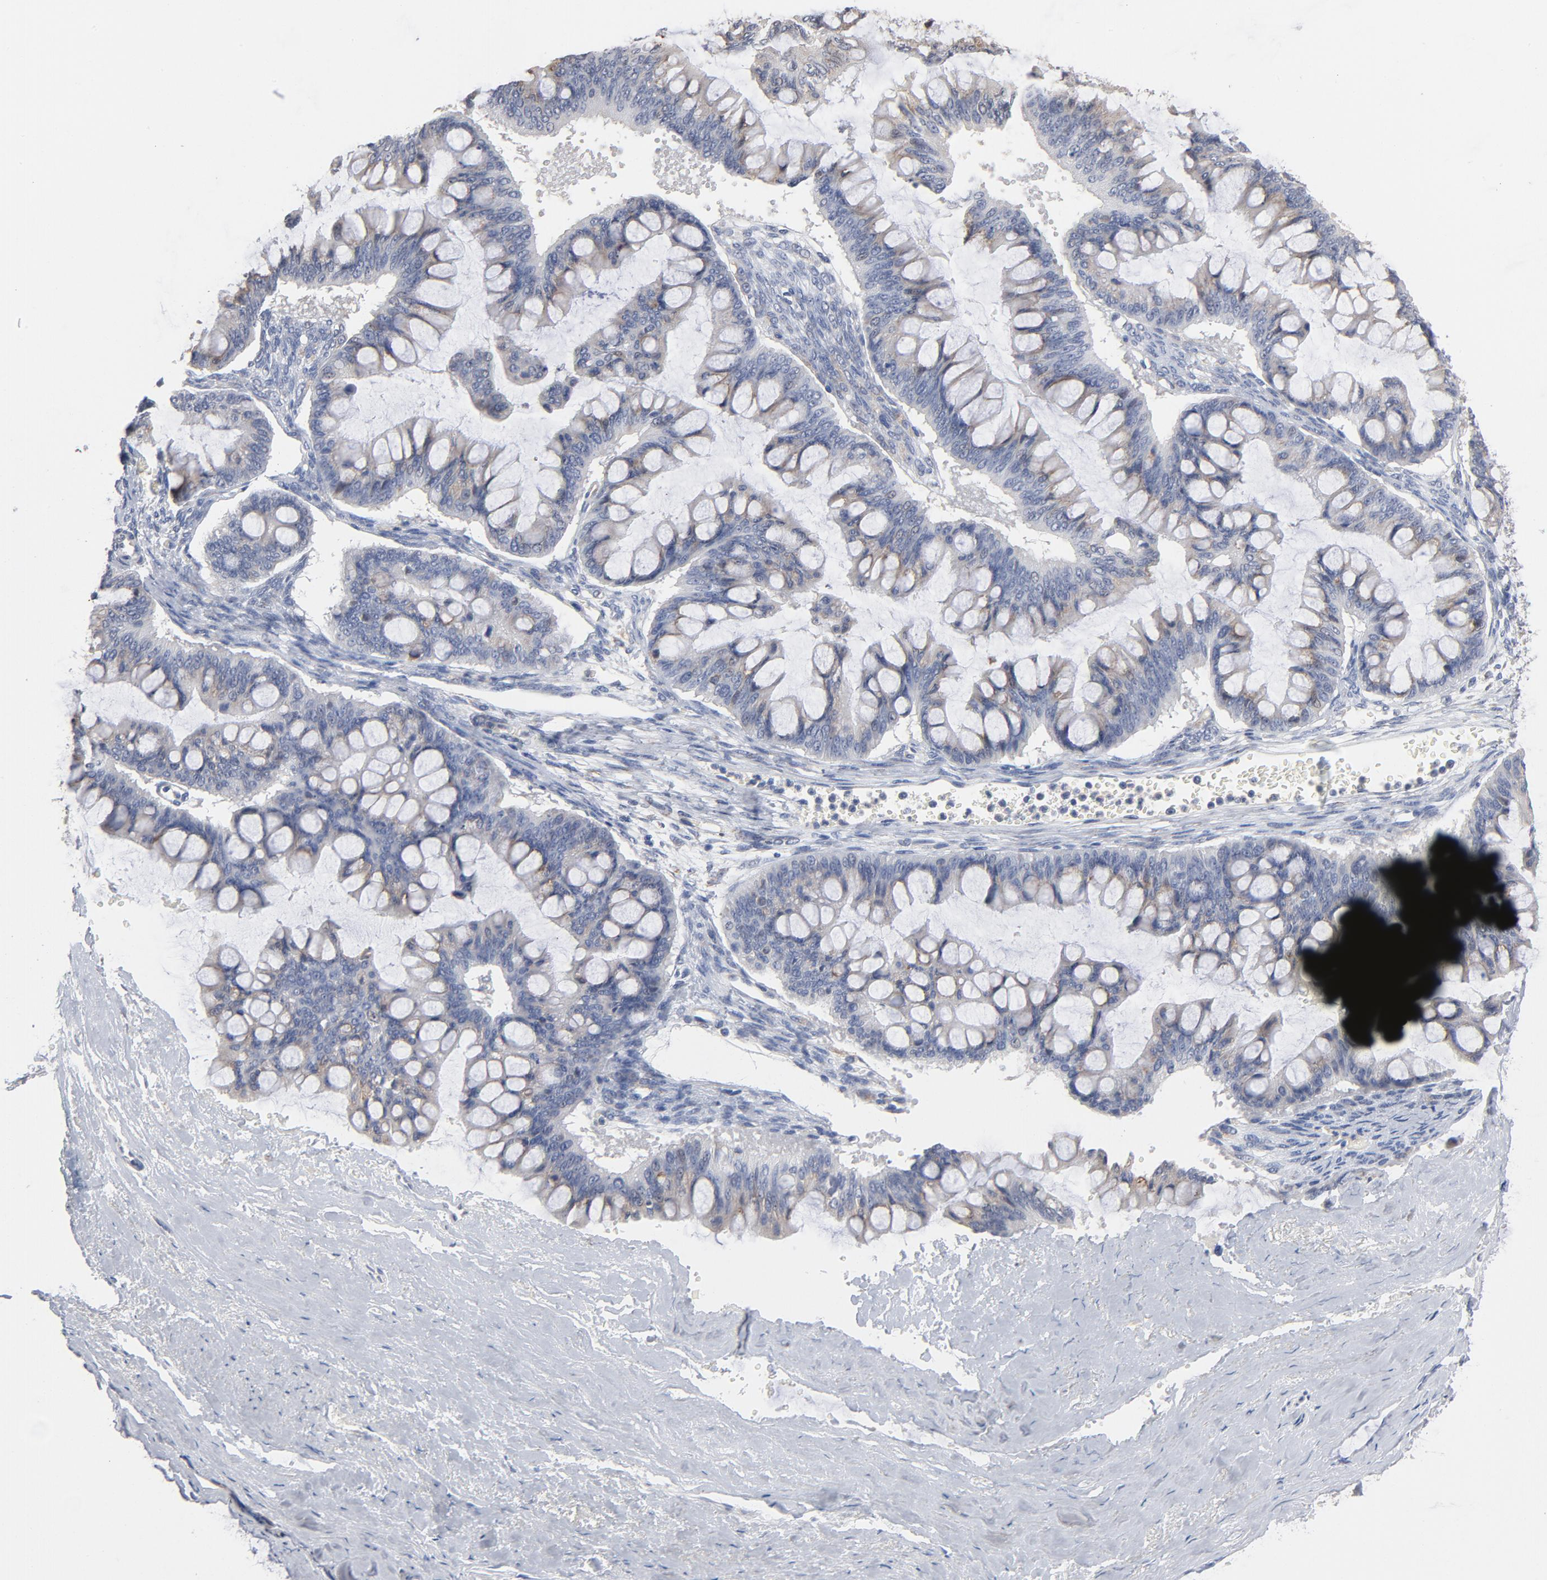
{"staining": {"intensity": "weak", "quantity": "25%-75%", "location": "cytoplasmic/membranous"}, "tissue": "ovarian cancer", "cell_type": "Tumor cells", "image_type": "cancer", "snomed": [{"axis": "morphology", "description": "Cystadenocarcinoma, mucinous, NOS"}, {"axis": "topography", "description": "Ovary"}], "caption": "Mucinous cystadenocarcinoma (ovarian) tissue displays weak cytoplasmic/membranous positivity in about 25%-75% of tumor cells, visualized by immunohistochemistry. (DAB (3,3'-diaminobenzidine) = brown stain, brightfield microscopy at high magnification).", "gene": "AK7", "patient": {"sex": "female", "age": 73}}